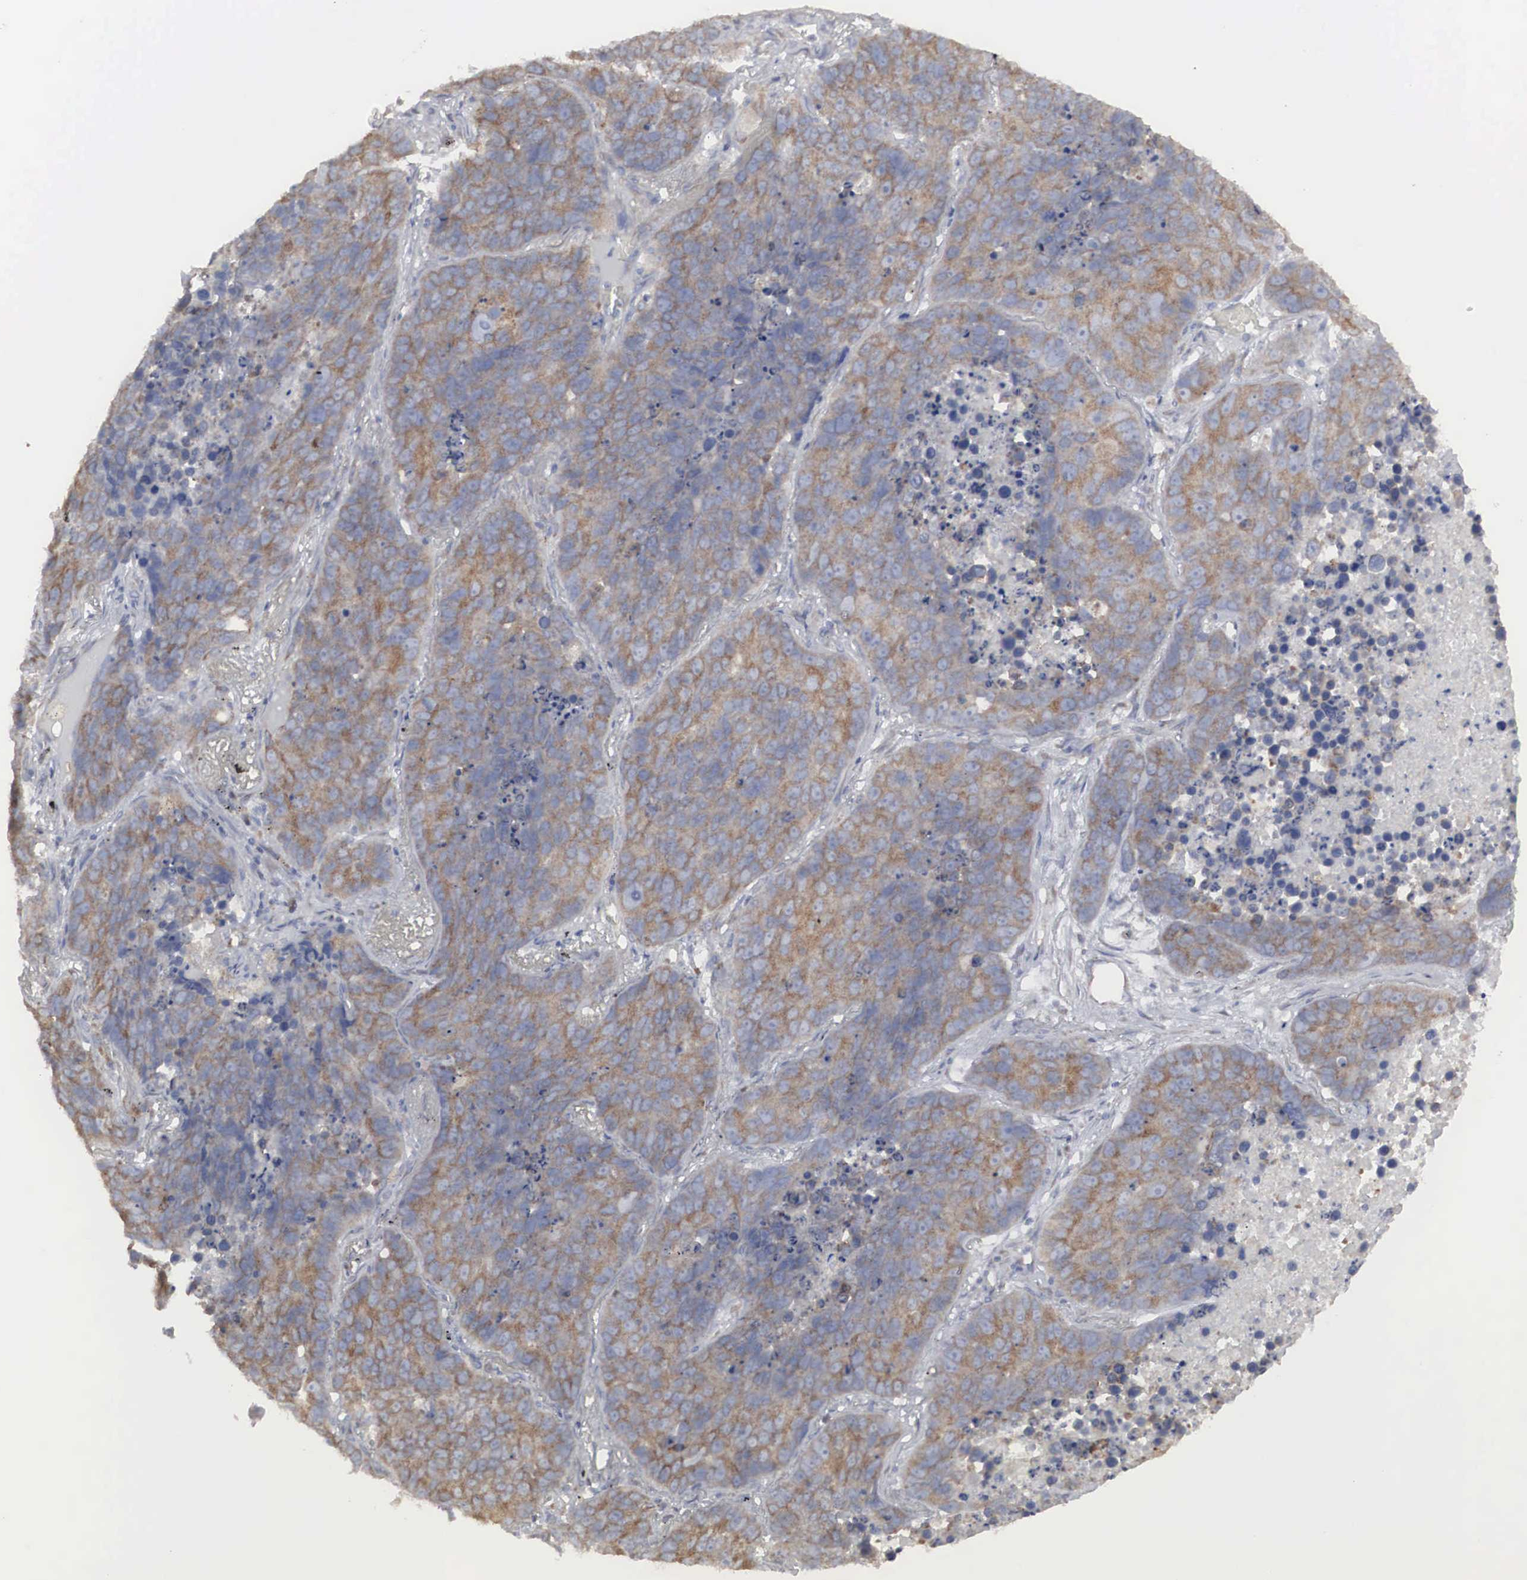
{"staining": {"intensity": "moderate", "quantity": "25%-75%", "location": "cytoplasmic/membranous"}, "tissue": "lung cancer", "cell_type": "Tumor cells", "image_type": "cancer", "snomed": [{"axis": "morphology", "description": "Carcinoid, malignant, NOS"}, {"axis": "topography", "description": "Lung"}], "caption": "Approximately 25%-75% of tumor cells in human lung malignant carcinoid exhibit moderate cytoplasmic/membranous protein staining as visualized by brown immunohistochemical staining.", "gene": "MIA2", "patient": {"sex": "male", "age": 60}}